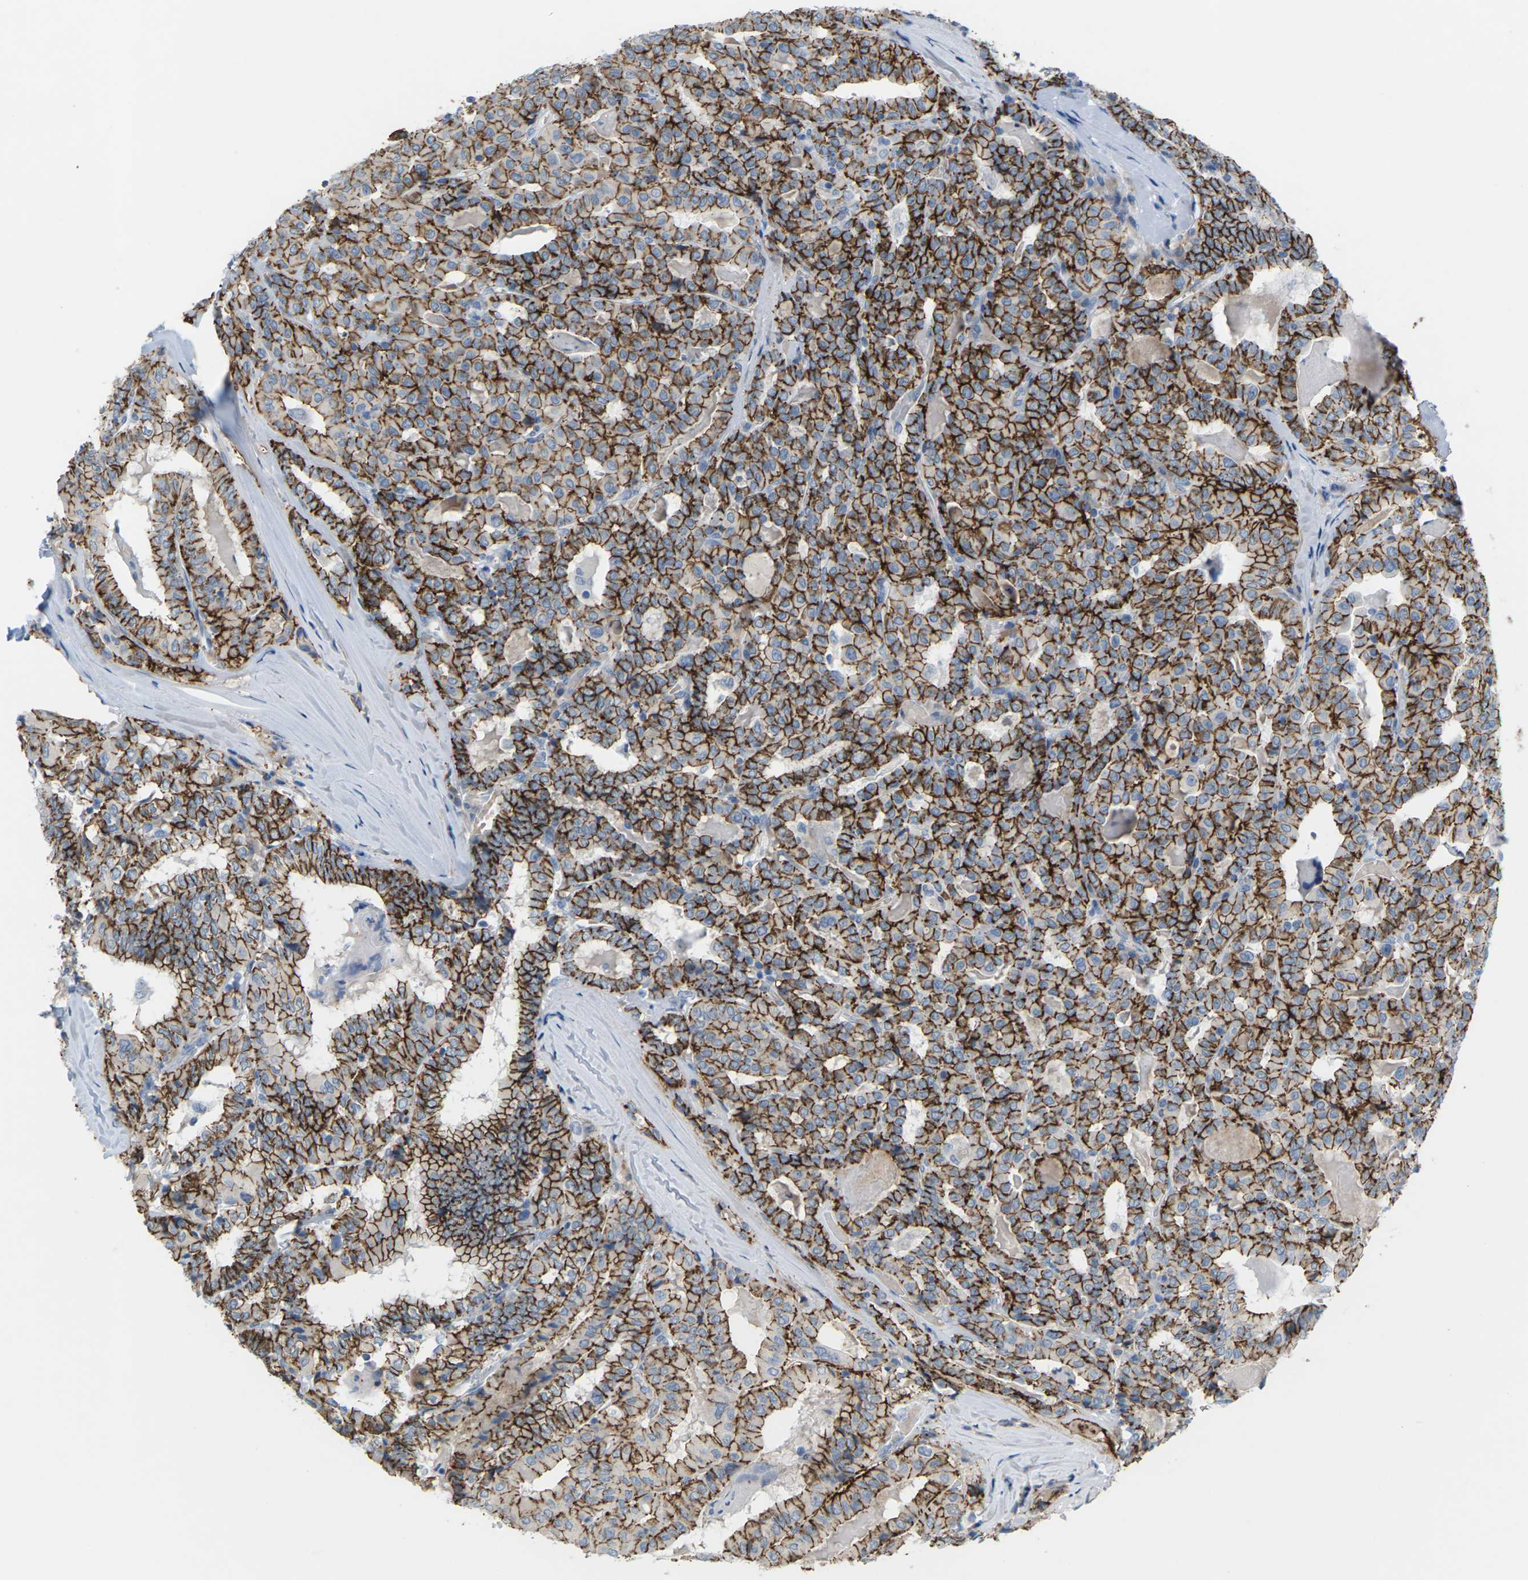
{"staining": {"intensity": "strong", "quantity": ">75%", "location": "cytoplasmic/membranous"}, "tissue": "thyroid cancer", "cell_type": "Tumor cells", "image_type": "cancer", "snomed": [{"axis": "morphology", "description": "Papillary adenocarcinoma, NOS"}, {"axis": "topography", "description": "Thyroid gland"}], "caption": "Protein staining demonstrates strong cytoplasmic/membranous positivity in approximately >75% of tumor cells in papillary adenocarcinoma (thyroid).", "gene": "CLDN3", "patient": {"sex": "female", "age": 42}}